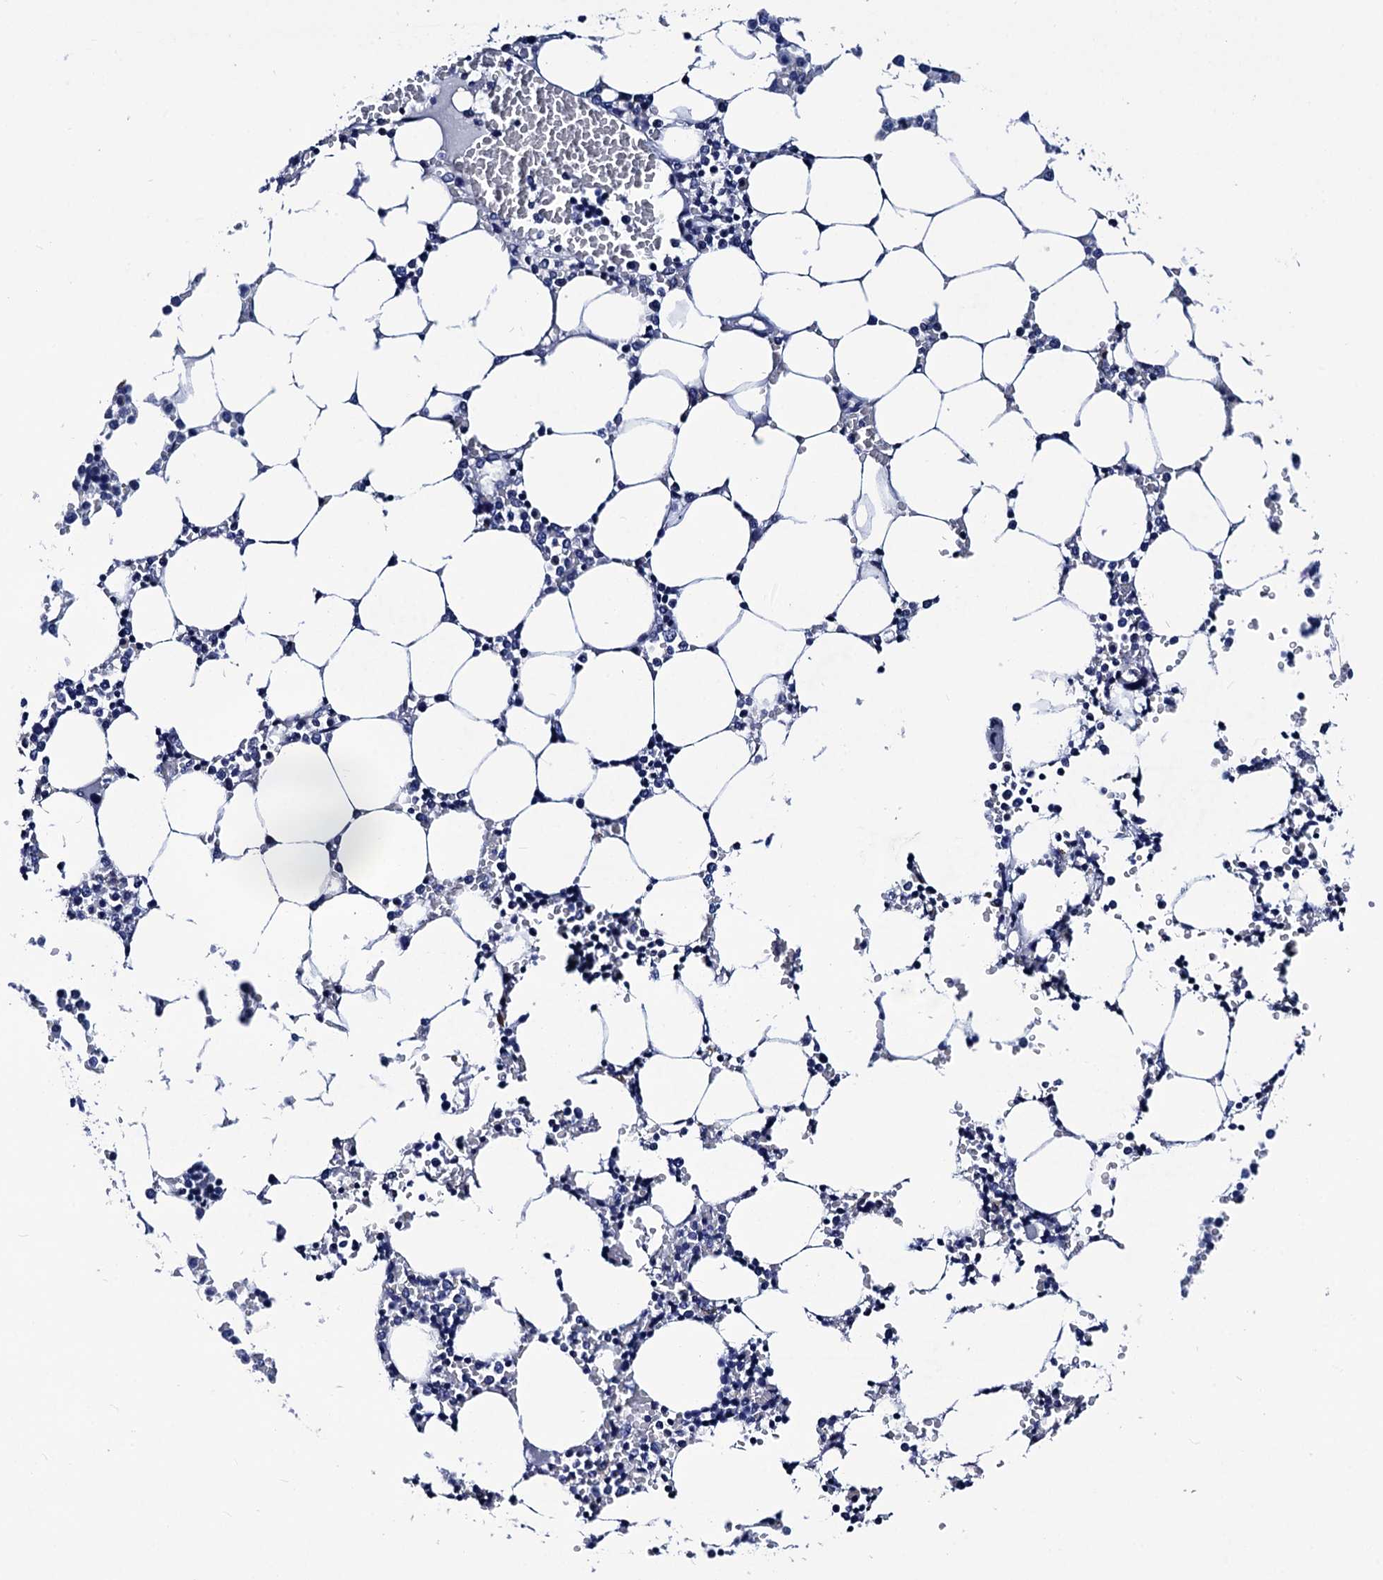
{"staining": {"intensity": "negative", "quantity": "none", "location": "none"}, "tissue": "bone marrow", "cell_type": "Hematopoietic cells", "image_type": "normal", "snomed": [{"axis": "morphology", "description": "Normal tissue, NOS"}, {"axis": "topography", "description": "Bone marrow"}], "caption": "The photomicrograph exhibits no significant expression in hematopoietic cells of bone marrow. (Stains: DAB IHC with hematoxylin counter stain, Microscopy: brightfield microscopy at high magnification).", "gene": "LRRC30", "patient": {"sex": "male", "age": 64}}